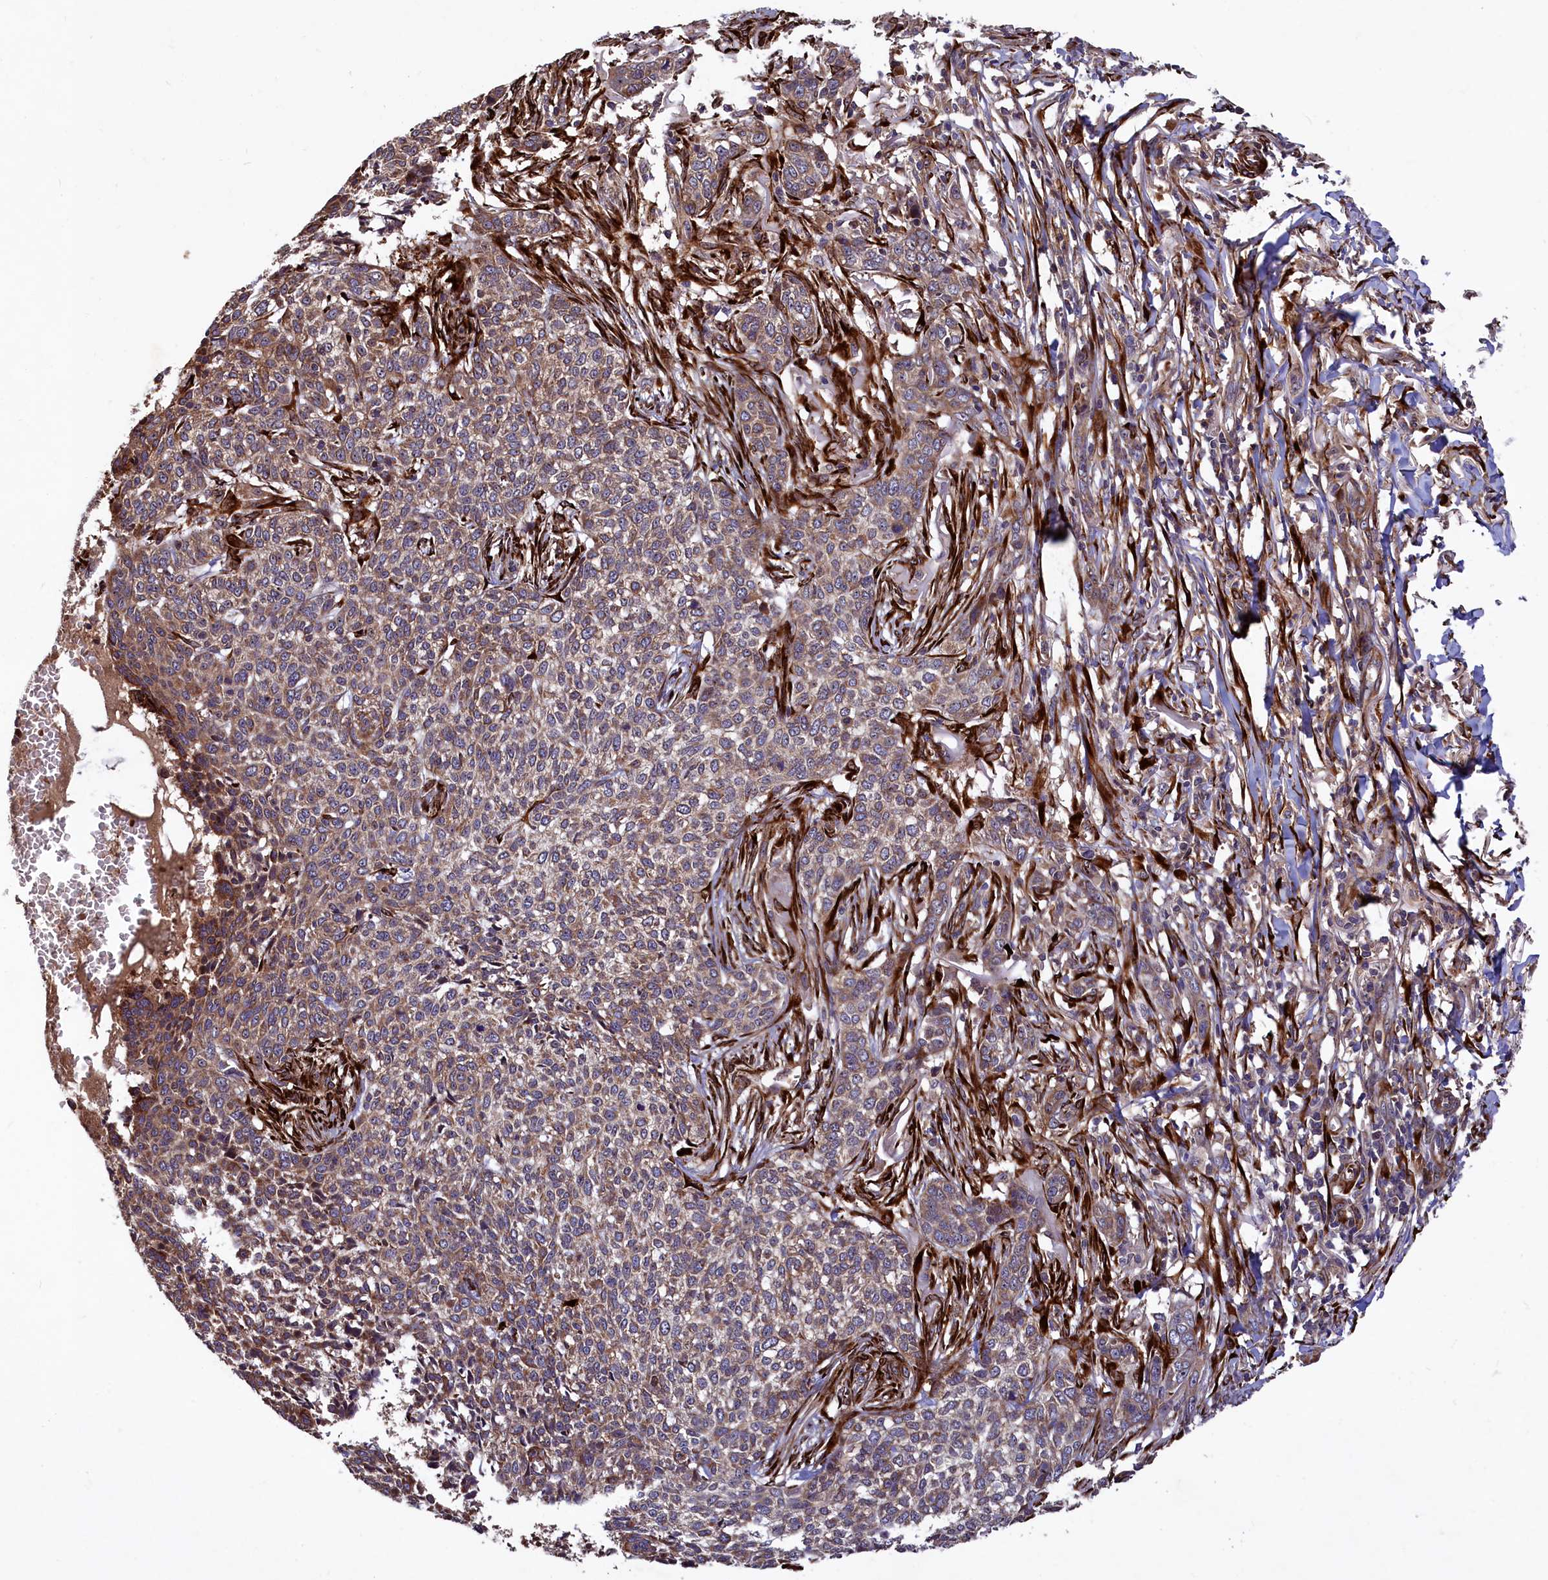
{"staining": {"intensity": "weak", "quantity": ">75%", "location": "cytoplasmic/membranous"}, "tissue": "skin cancer", "cell_type": "Tumor cells", "image_type": "cancer", "snomed": [{"axis": "morphology", "description": "Basal cell carcinoma"}, {"axis": "topography", "description": "Skin"}], "caption": "Skin cancer tissue demonstrates weak cytoplasmic/membranous staining in approximately >75% of tumor cells, visualized by immunohistochemistry.", "gene": "ARRDC4", "patient": {"sex": "male", "age": 85}}